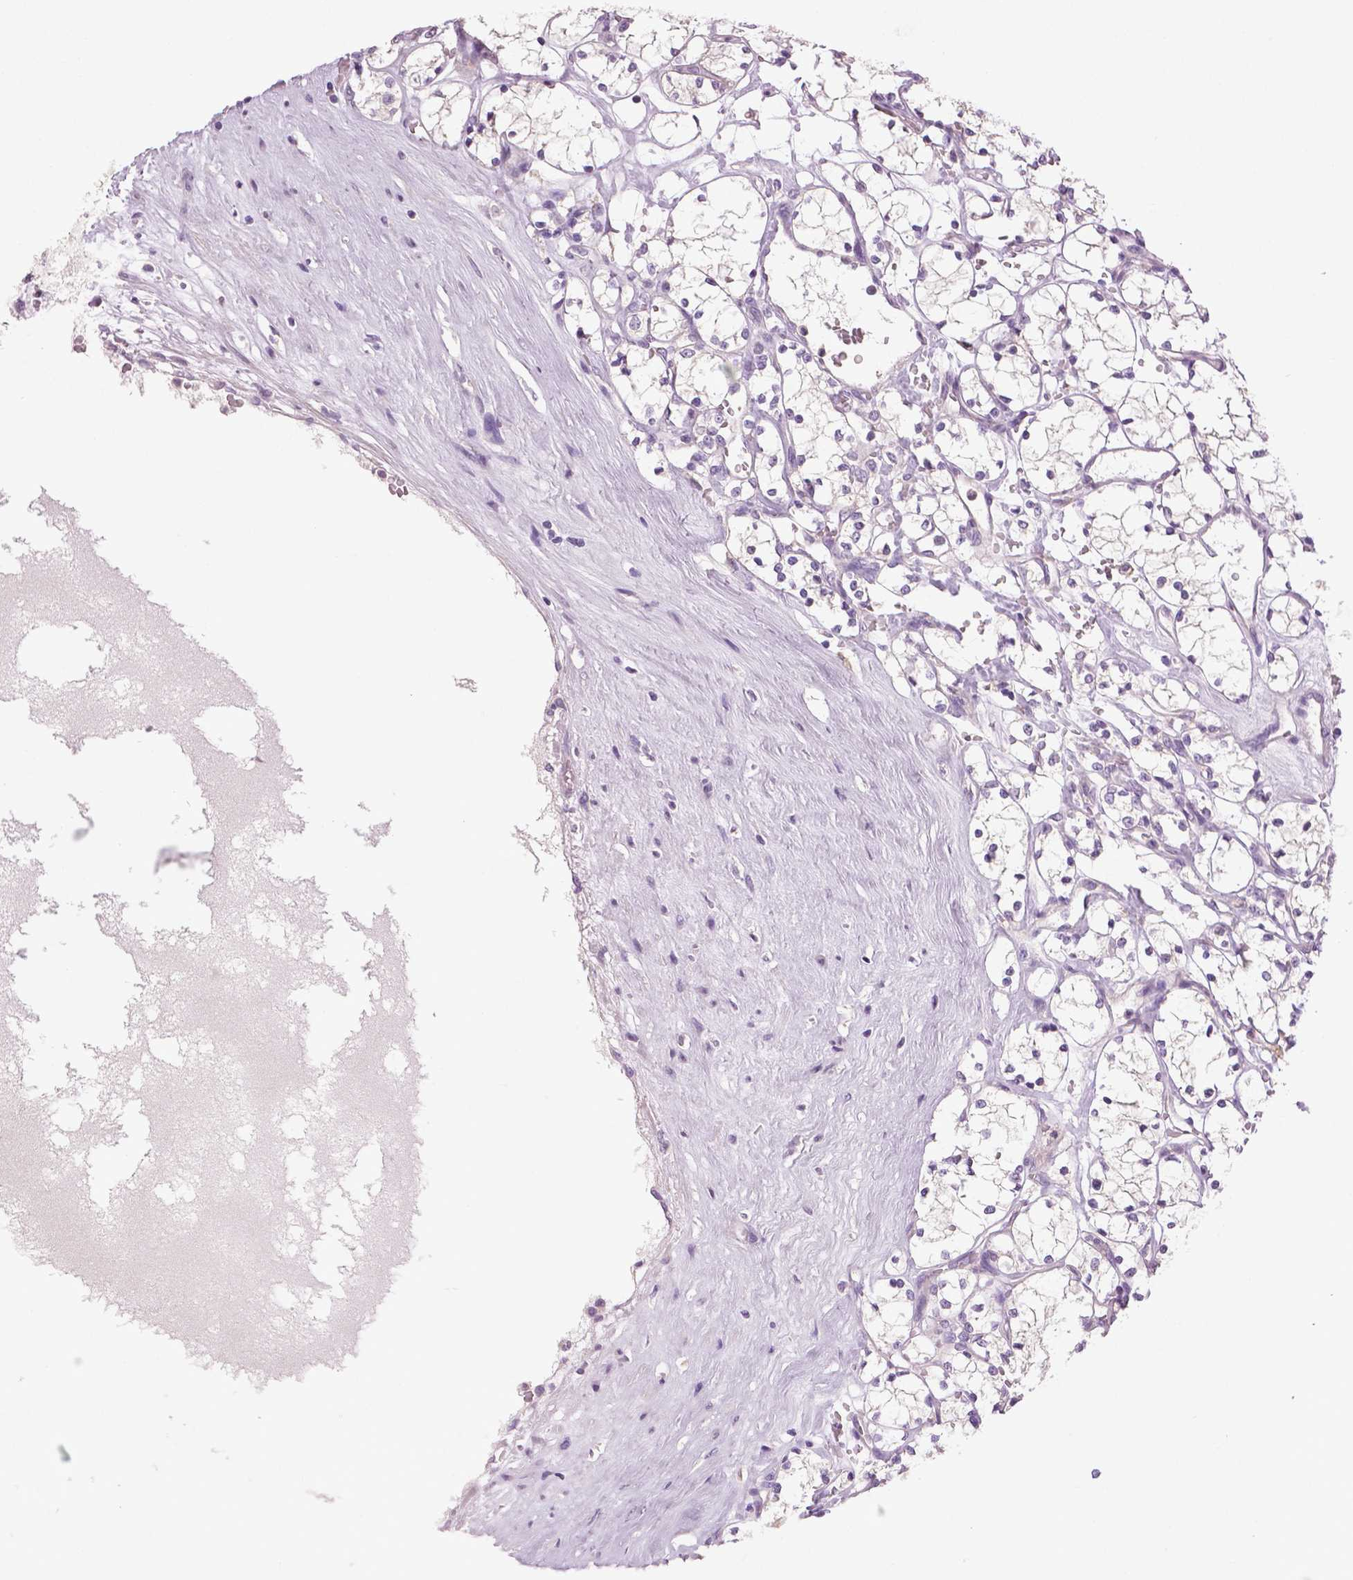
{"staining": {"intensity": "negative", "quantity": "none", "location": "none"}, "tissue": "renal cancer", "cell_type": "Tumor cells", "image_type": "cancer", "snomed": [{"axis": "morphology", "description": "Adenocarcinoma, NOS"}, {"axis": "topography", "description": "Kidney"}], "caption": "High power microscopy image of an immunohistochemistry histopathology image of adenocarcinoma (renal), revealing no significant positivity in tumor cells.", "gene": "DNAH12", "patient": {"sex": "female", "age": 69}}